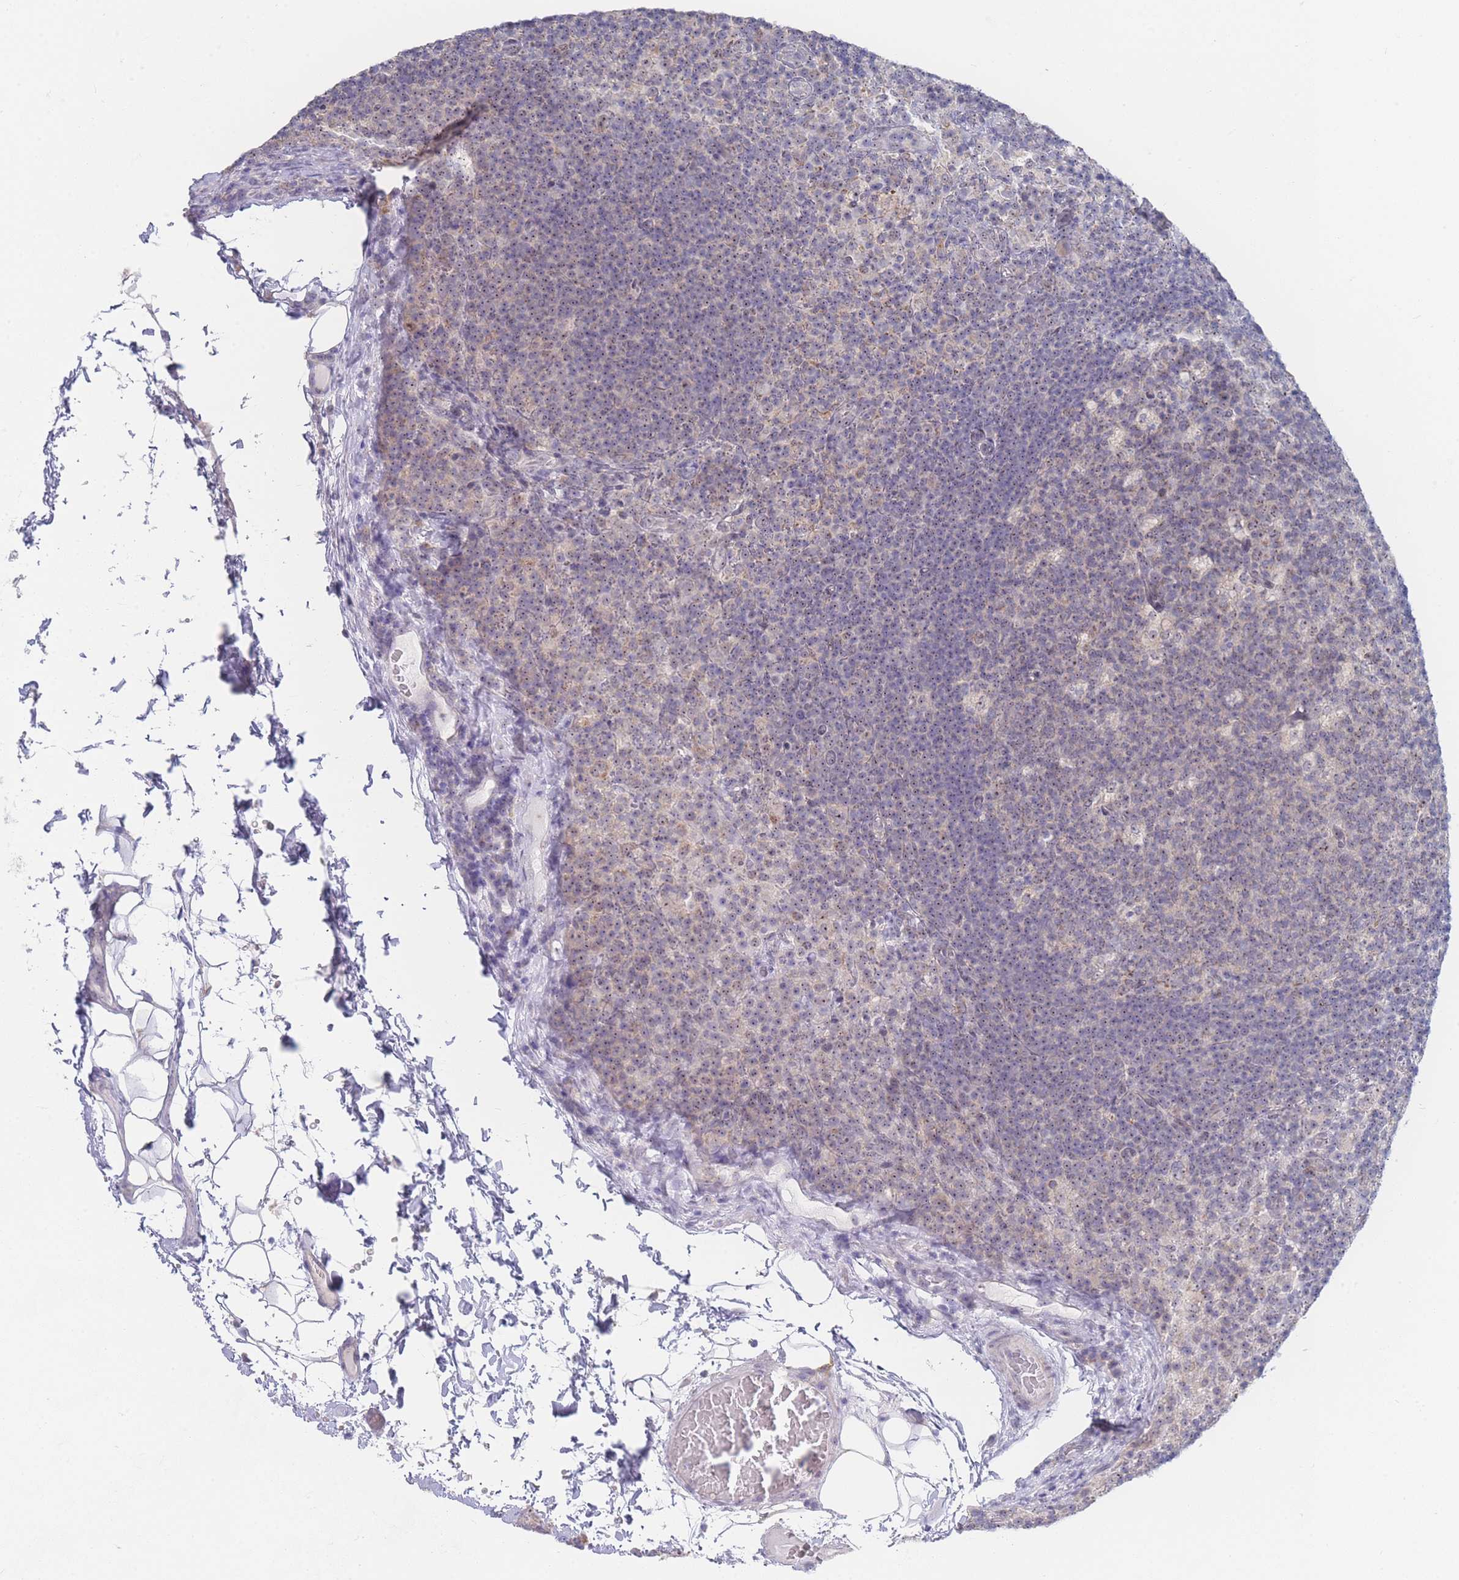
{"staining": {"intensity": "weak", "quantity": "<25%", "location": "nuclear"}, "tissue": "lymph node", "cell_type": "Germinal center cells", "image_type": "normal", "snomed": [{"axis": "morphology", "description": "Normal tissue, NOS"}, {"axis": "topography", "description": "Lymph node"}], "caption": "The immunohistochemistry (IHC) histopathology image has no significant expression in germinal center cells of lymph node. The staining was performed using DAB (3,3'-diaminobenzidine) to visualize the protein expression in brown, while the nuclei were stained in blue with hematoxylin (Magnification: 20x).", "gene": "ZNF142", "patient": {"sex": "female", "age": 31}}